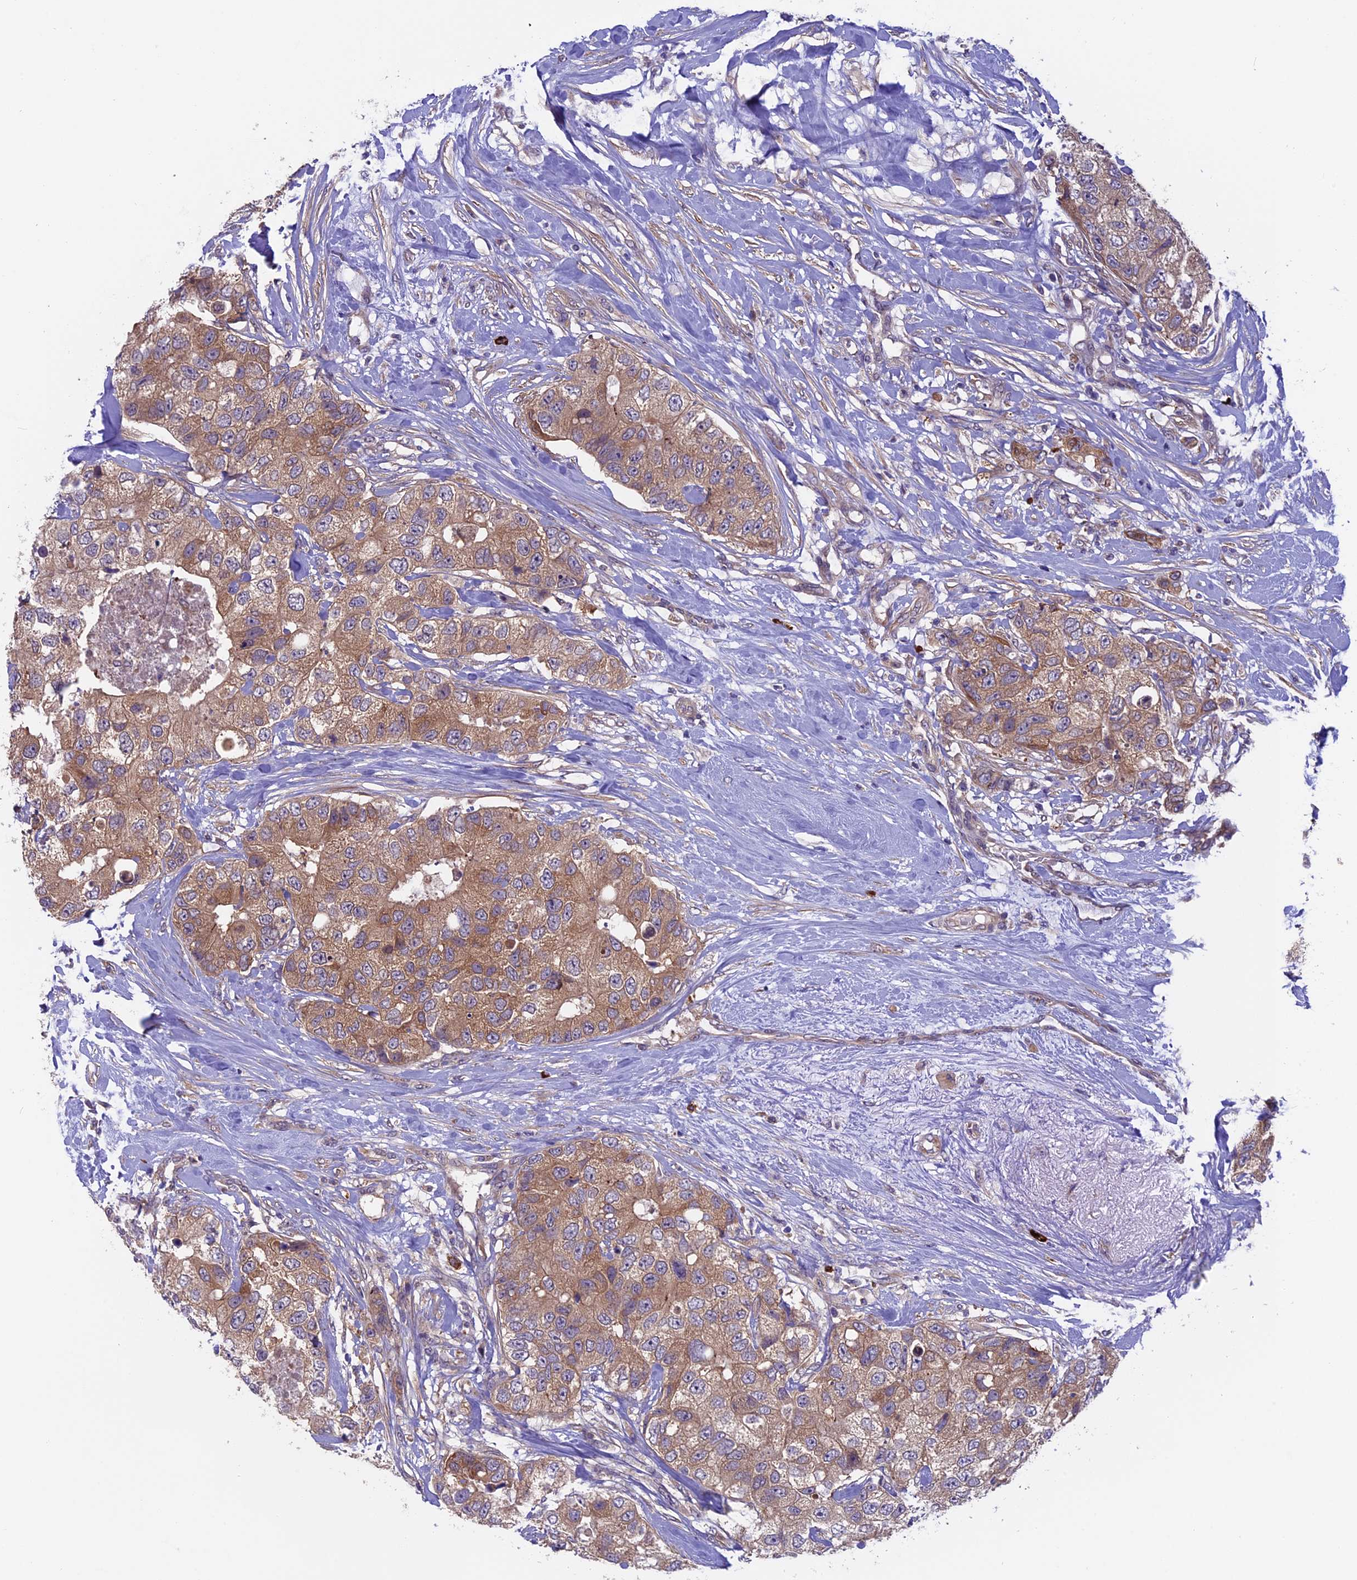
{"staining": {"intensity": "moderate", "quantity": ">75%", "location": "cytoplasmic/membranous"}, "tissue": "breast cancer", "cell_type": "Tumor cells", "image_type": "cancer", "snomed": [{"axis": "morphology", "description": "Duct carcinoma"}, {"axis": "topography", "description": "Breast"}], "caption": "A histopathology image of infiltrating ductal carcinoma (breast) stained for a protein displays moderate cytoplasmic/membranous brown staining in tumor cells.", "gene": "CCDC9B", "patient": {"sex": "female", "age": 62}}